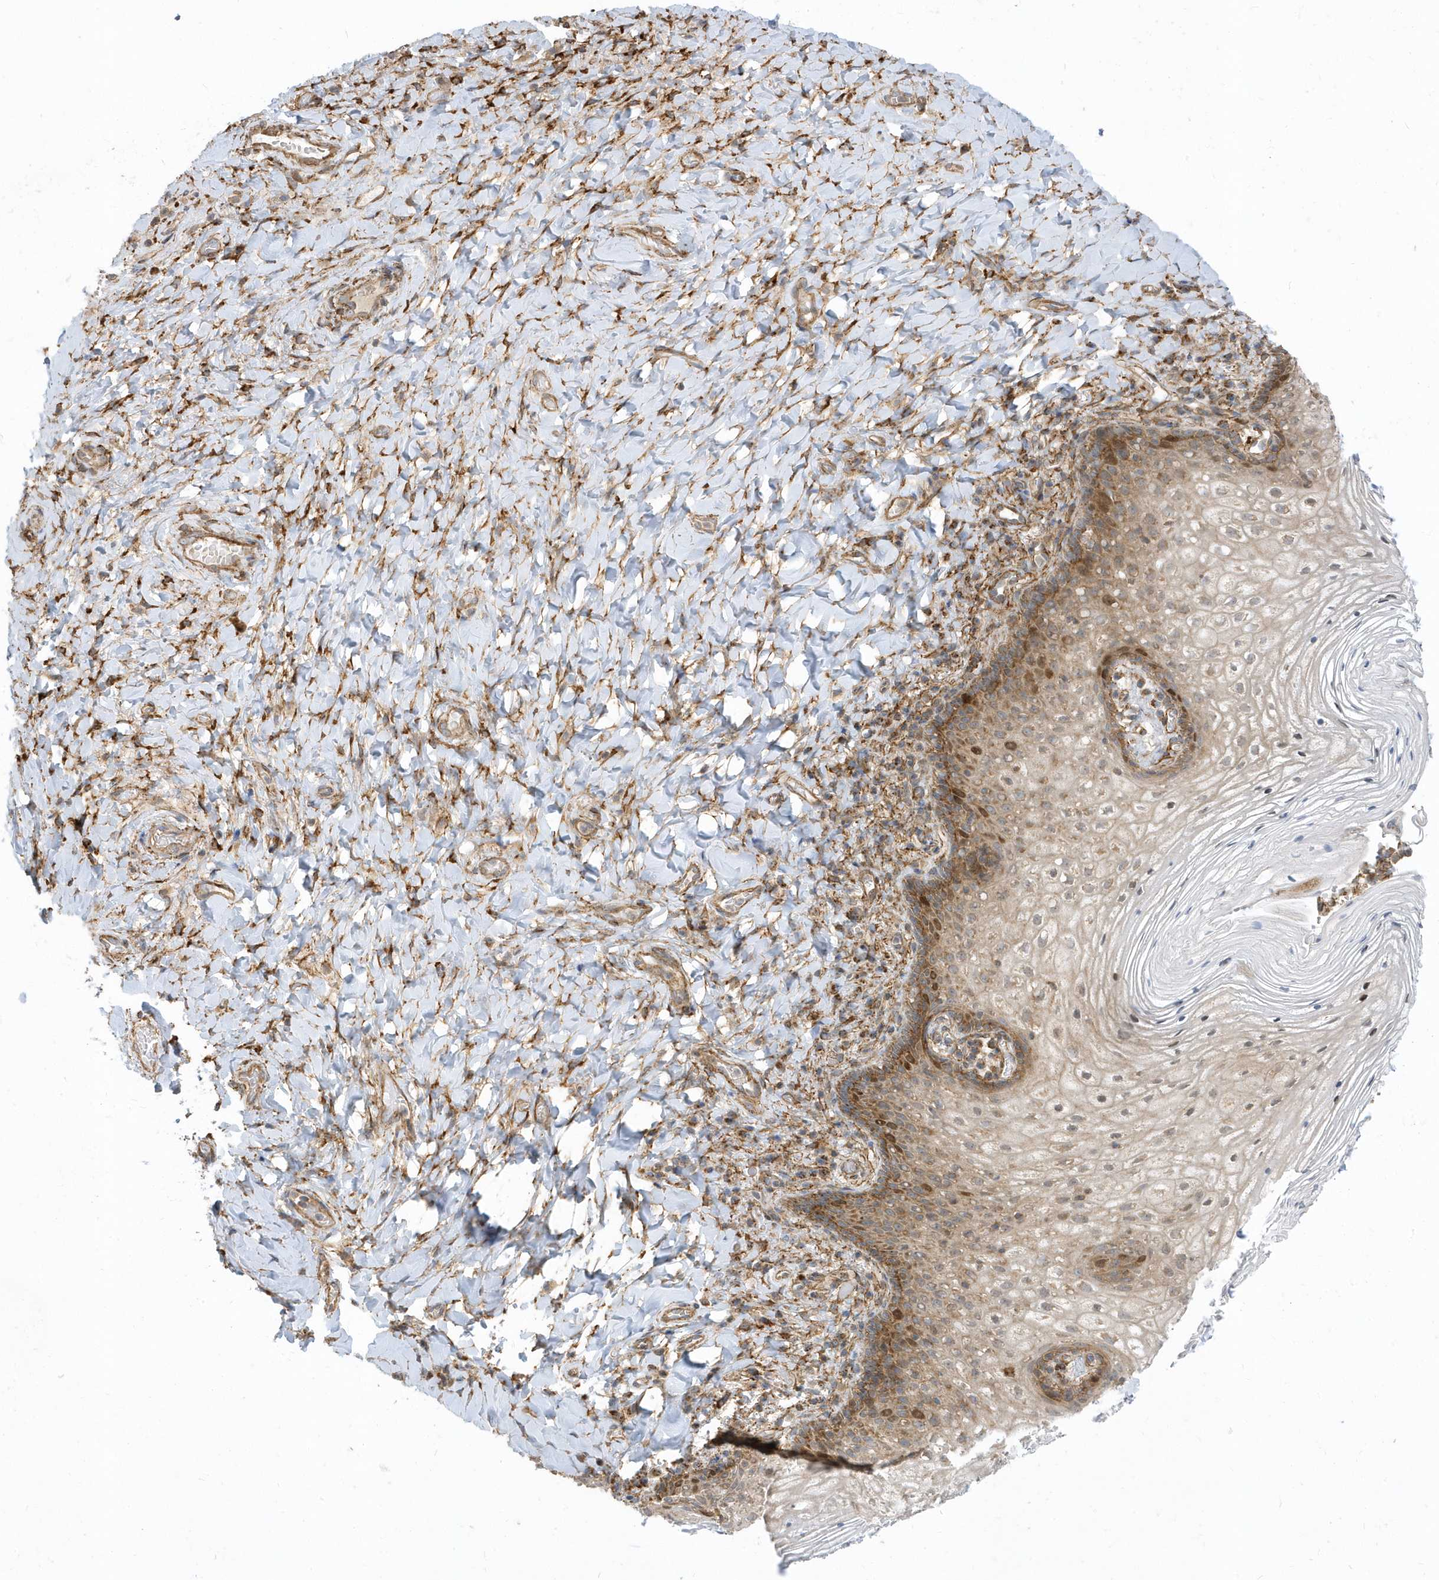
{"staining": {"intensity": "moderate", "quantity": ">75%", "location": "cytoplasmic/membranous,nuclear"}, "tissue": "vagina", "cell_type": "Squamous epithelial cells", "image_type": "normal", "snomed": [{"axis": "morphology", "description": "Normal tissue, NOS"}, {"axis": "topography", "description": "Vagina"}], "caption": "This photomicrograph displays IHC staining of normal vagina, with medium moderate cytoplasmic/membranous,nuclear staining in about >75% of squamous epithelial cells.", "gene": "HRH4", "patient": {"sex": "female", "age": 60}}